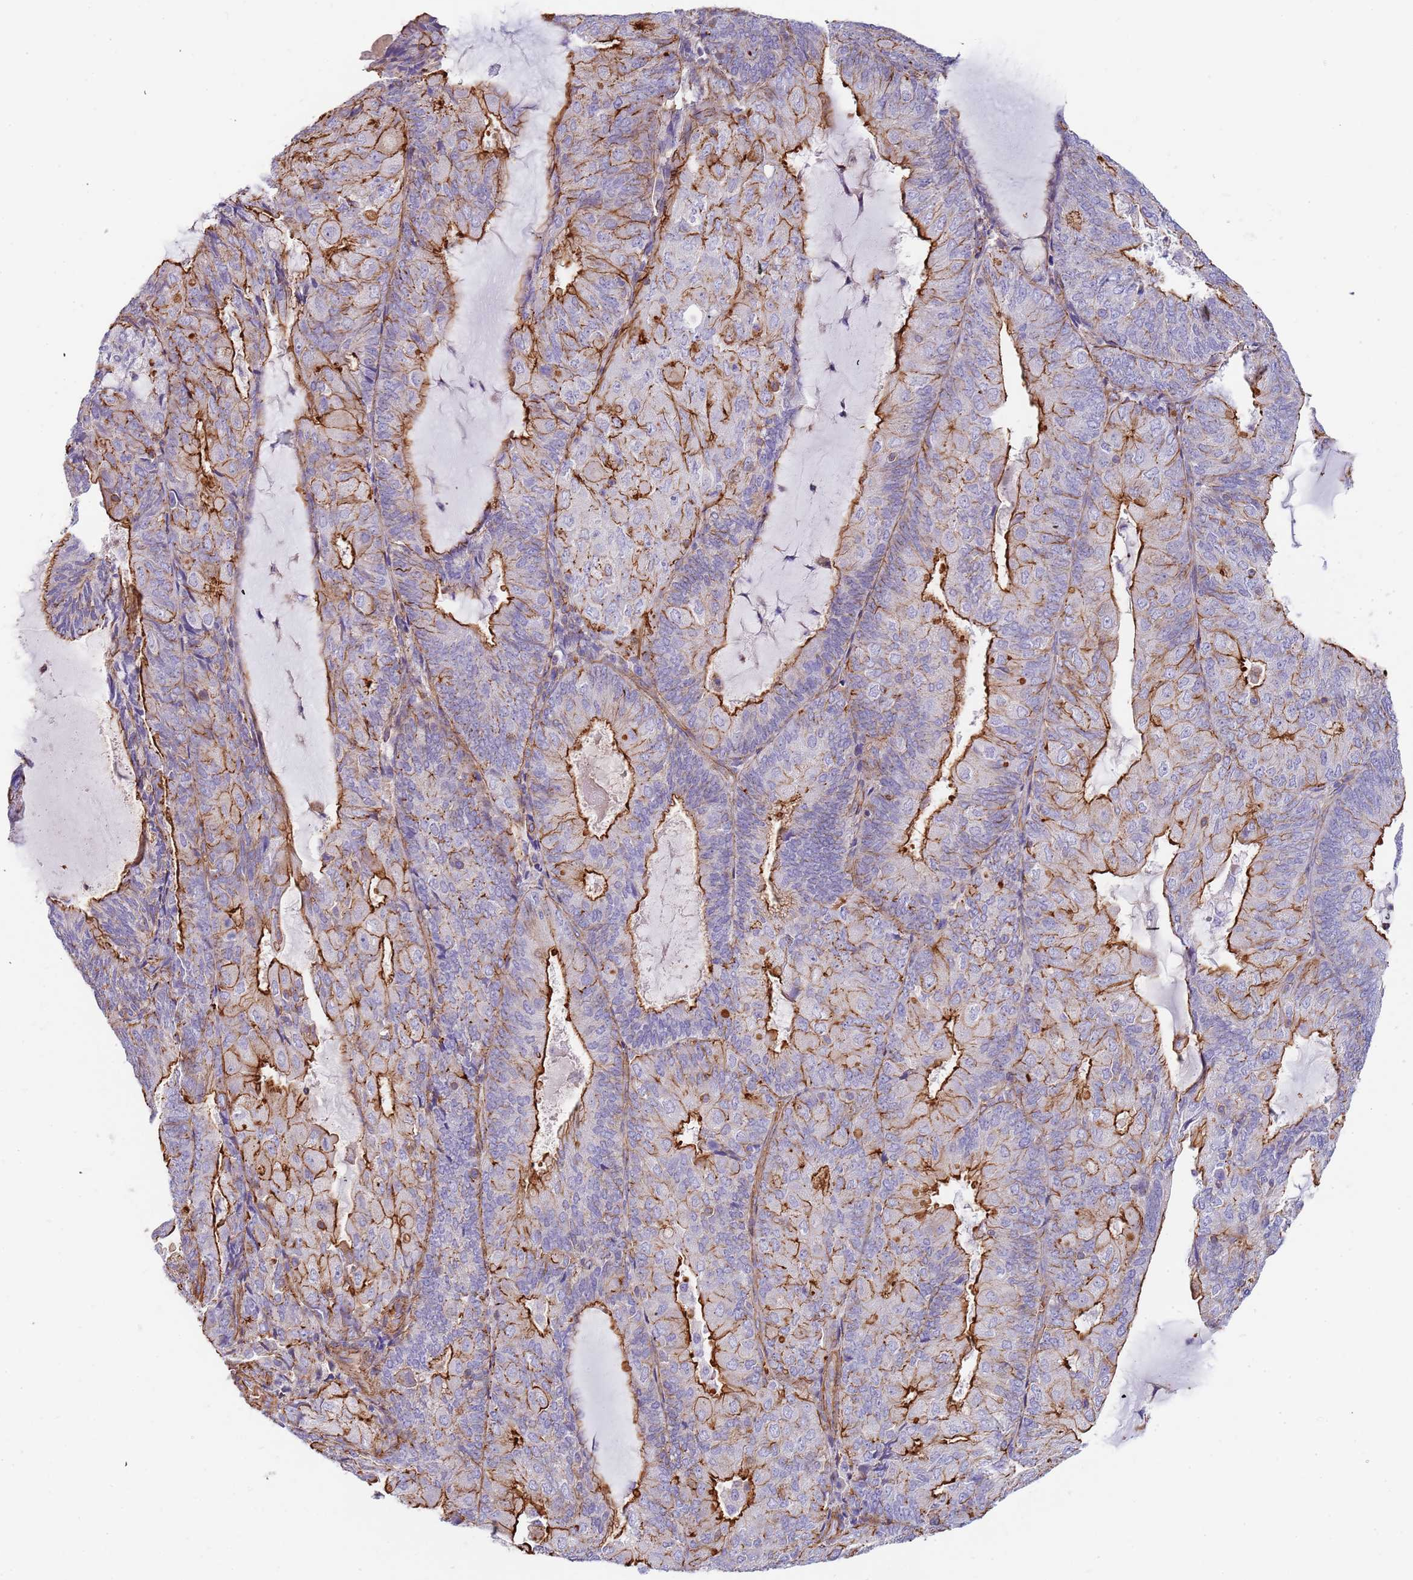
{"staining": {"intensity": "strong", "quantity": "25%-75%", "location": "cytoplasmic/membranous"}, "tissue": "endometrial cancer", "cell_type": "Tumor cells", "image_type": "cancer", "snomed": [{"axis": "morphology", "description": "Adenocarcinoma, NOS"}, {"axis": "topography", "description": "Endometrium"}], "caption": "Protein expression analysis of human endometrial cancer reveals strong cytoplasmic/membranous expression in about 25%-75% of tumor cells.", "gene": "GFRAL", "patient": {"sex": "female", "age": 81}}